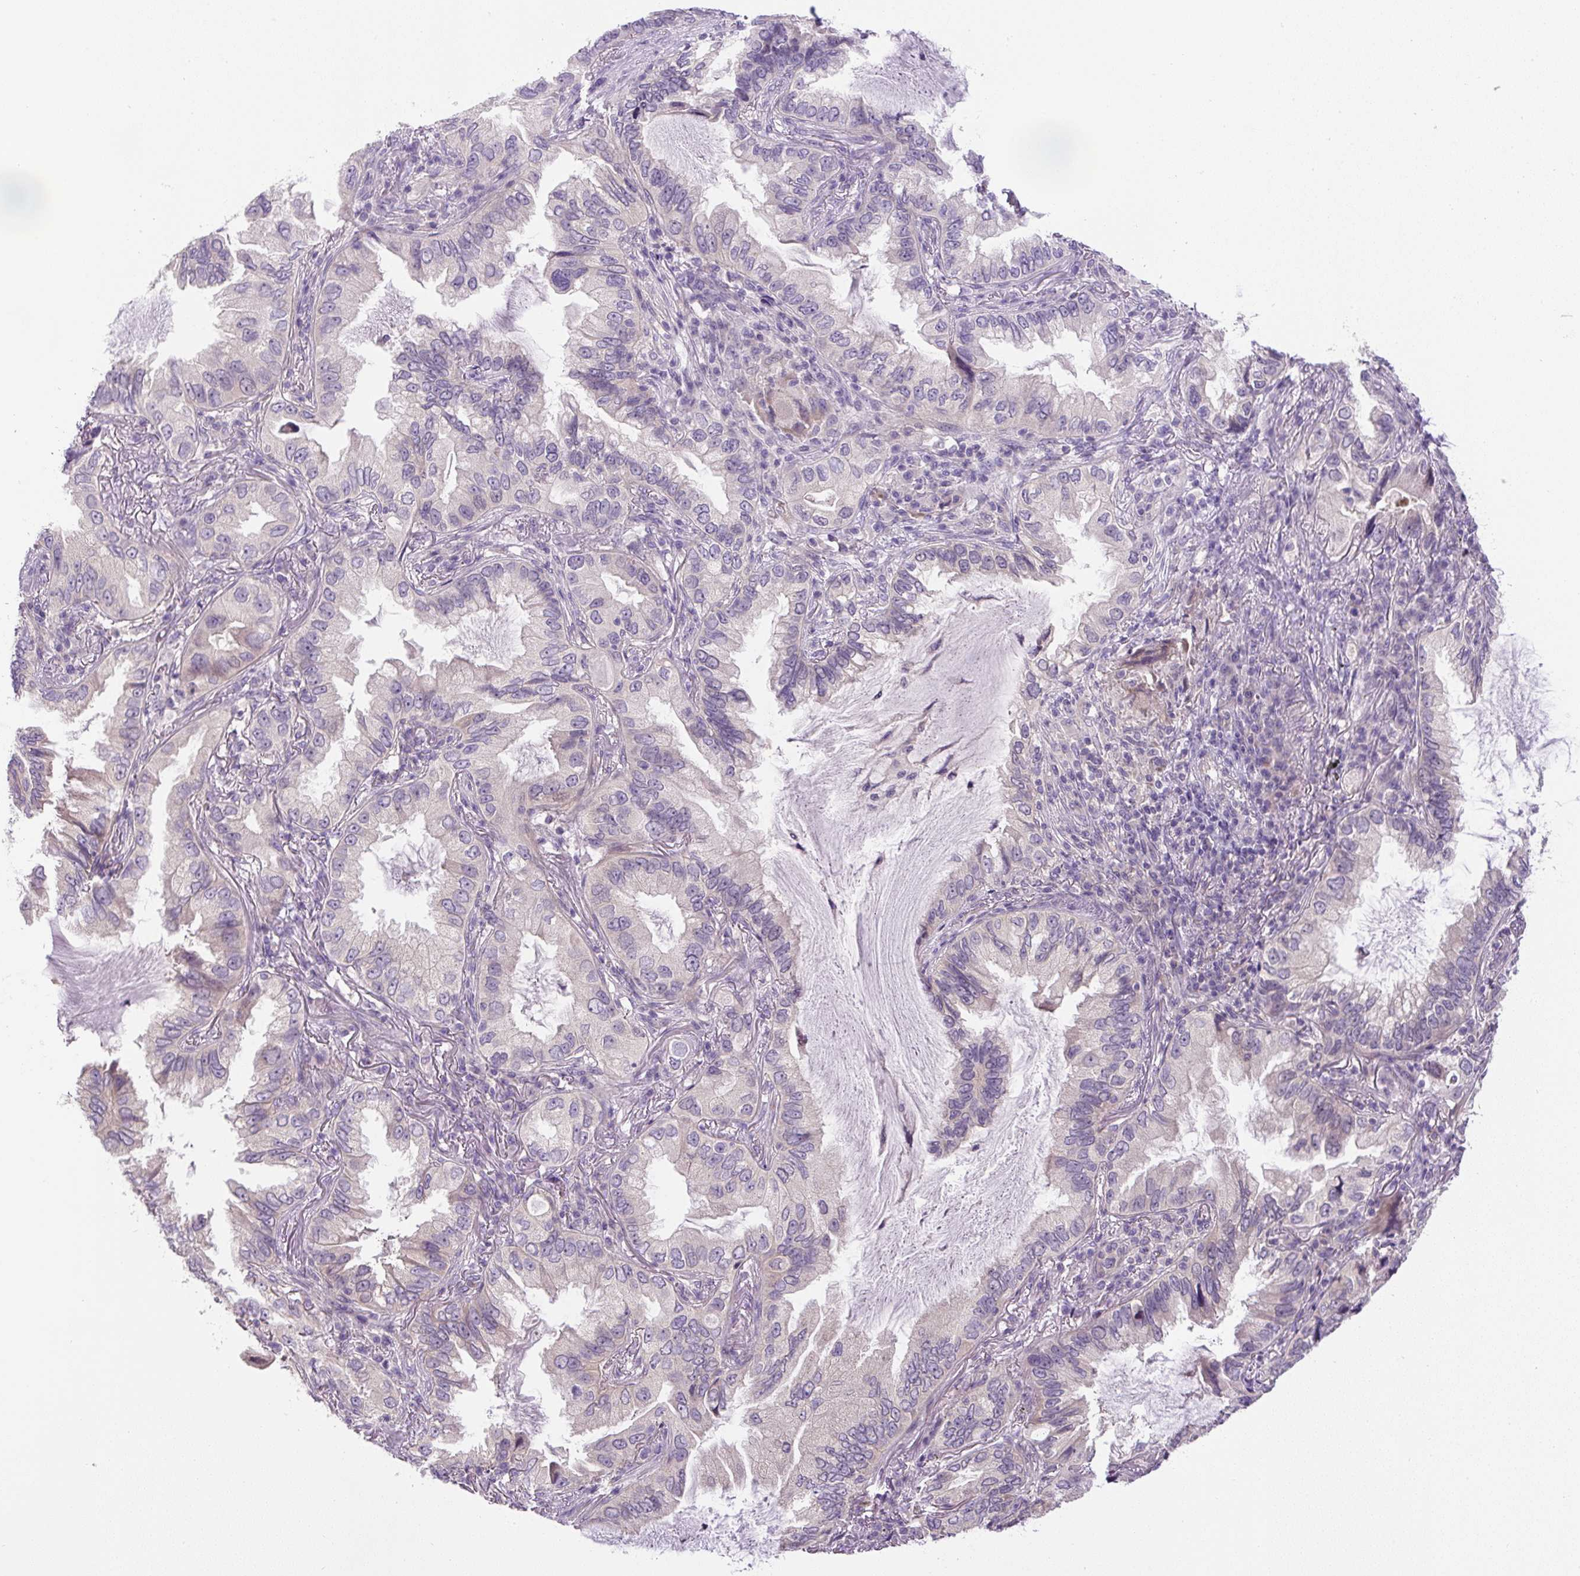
{"staining": {"intensity": "negative", "quantity": "none", "location": "none"}, "tissue": "lung cancer", "cell_type": "Tumor cells", "image_type": "cancer", "snomed": [{"axis": "morphology", "description": "Adenocarcinoma, NOS"}, {"axis": "topography", "description": "Lung"}], "caption": "The histopathology image reveals no staining of tumor cells in lung cancer.", "gene": "UBL3", "patient": {"sex": "female", "age": 69}}